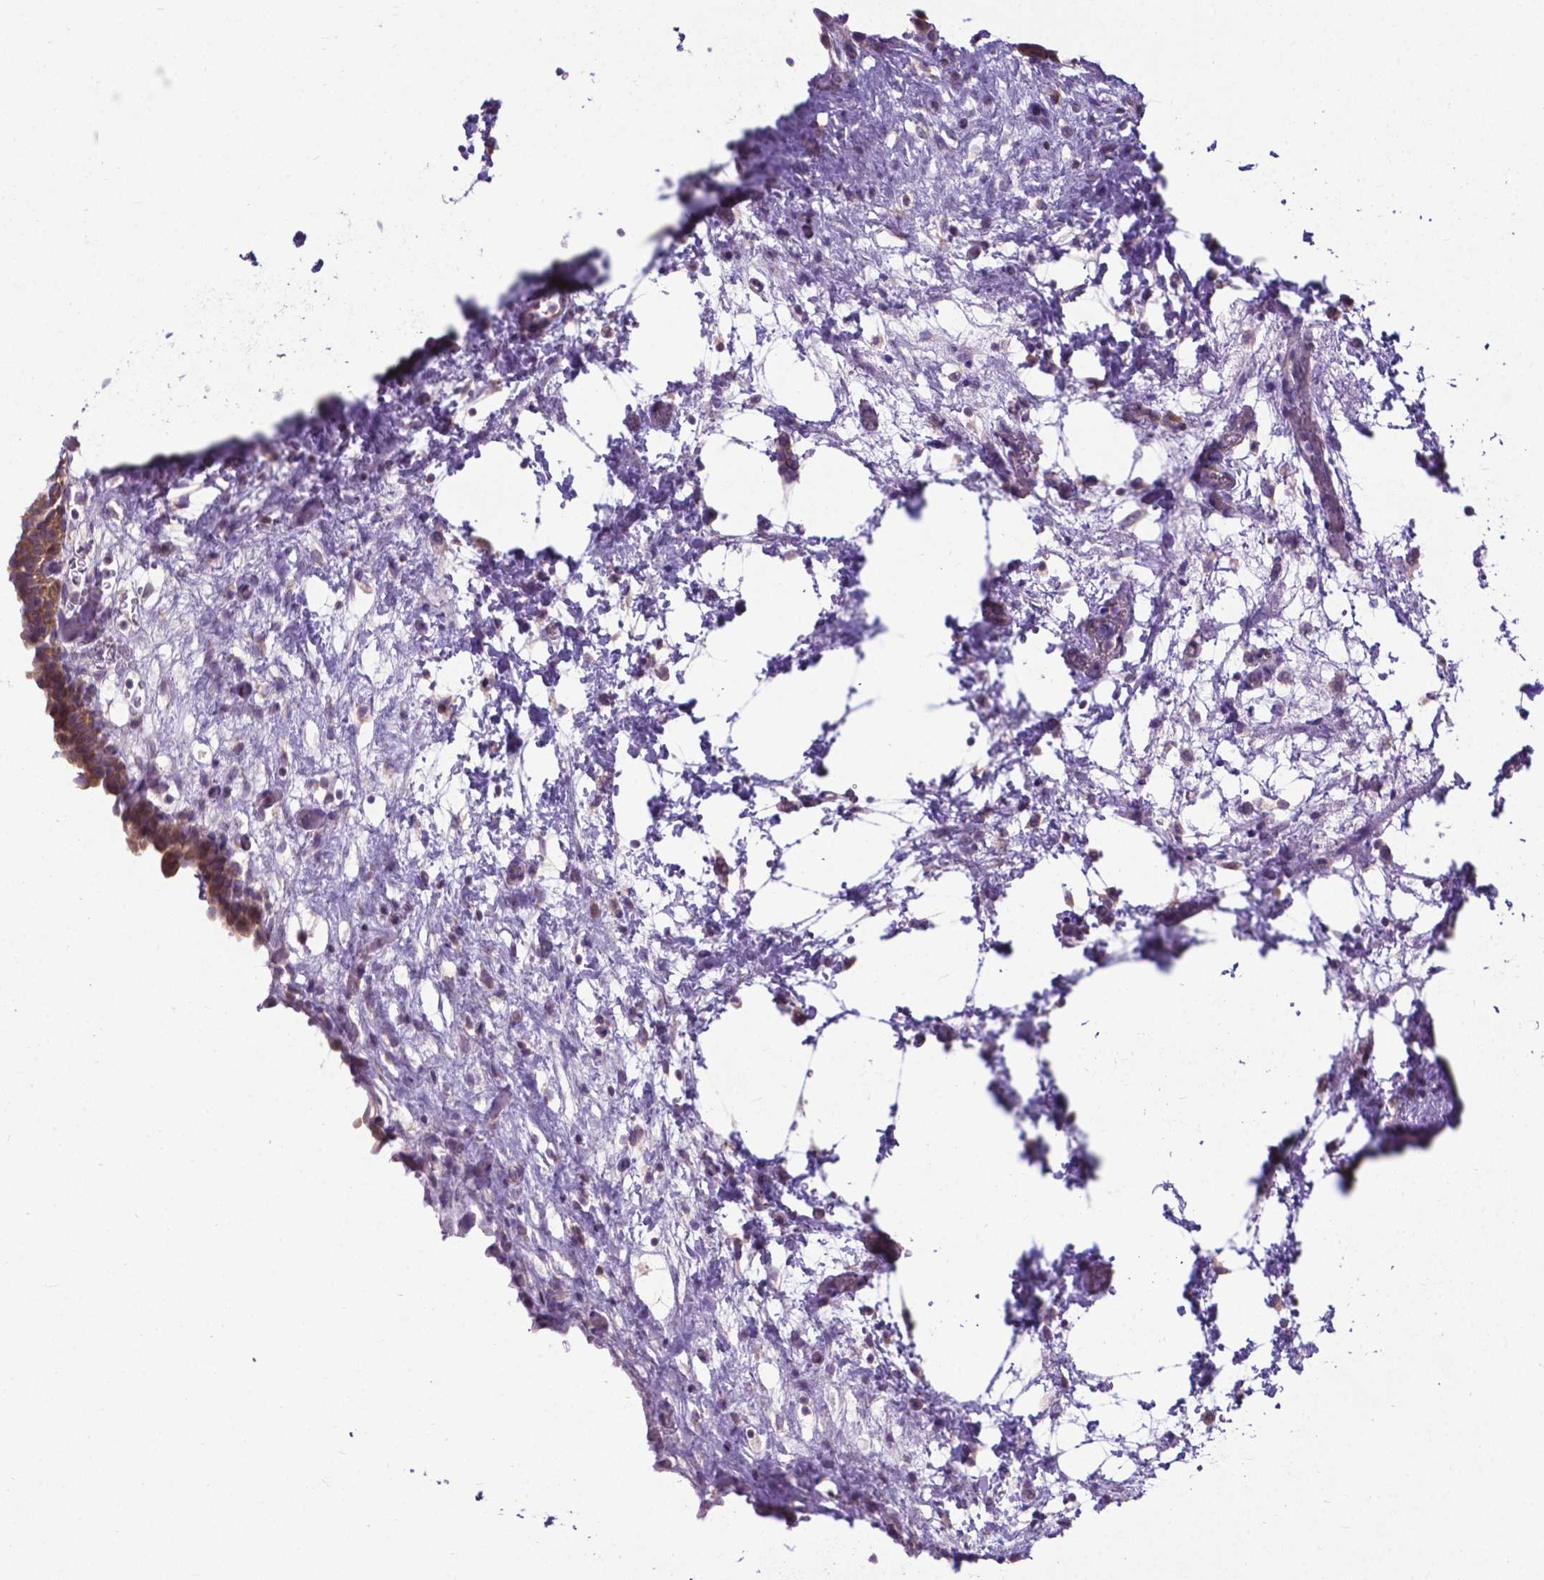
{"staining": {"intensity": "weak", "quantity": ">75%", "location": "cytoplasmic/membranous"}, "tissue": "urinary bladder", "cell_type": "Urothelial cells", "image_type": "normal", "snomed": [{"axis": "morphology", "description": "Normal tissue, NOS"}, {"axis": "topography", "description": "Urinary bladder"}], "caption": "Unremarkable urinary bladder reveals weak cytoplasmic/membranous staining in approximately >75% of urothelial cells, visualized by immunohistochemistry. The staining was performed using DAB to visualize the protein expression in brown, while the nuclei were stained in blue with hematoxylin (Magnification: 20x).", "gene": "RPL6", "patient": {"sex": "male", "age": 69}}